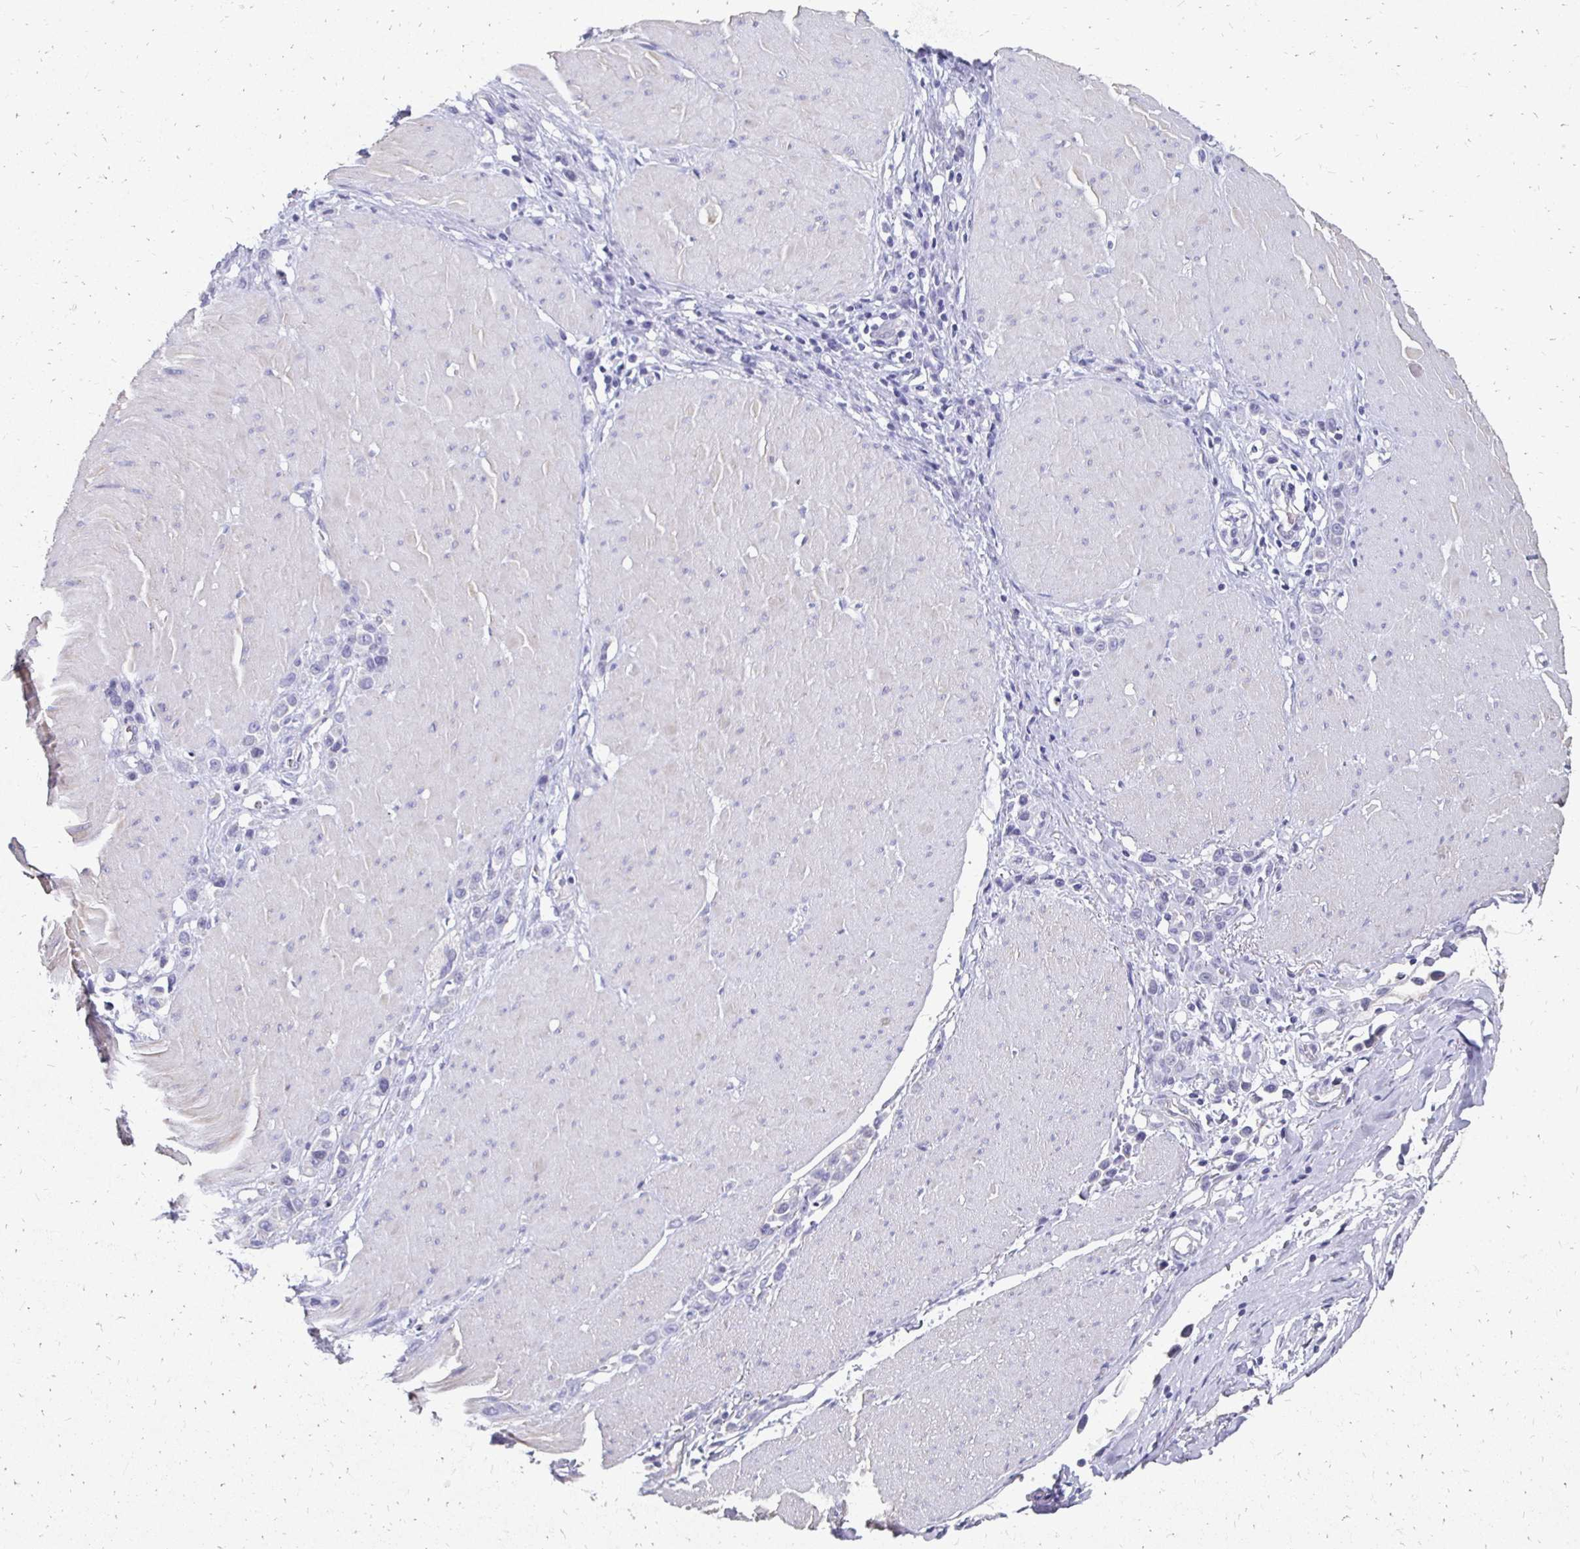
{"staining": {"intensity": "negative", "quantity": "none", "location": "none"}, "tissue": "stomach cancer", "cell_type": "Tumor cells", "image_type": "cancer", "snomed": [{"axis": "morphology", "description": "Adenocarcinoma, NOS"}, {"axis": "topography", "description": "Stomach"}], "caption": "There is no significant expression in tumor cells of adenocarcinoma (stomach). (DAB (3,3'-diaminobenzidine) immunohistochemistry (IHC), high magnification).", "gene": "SYCP3", "patient": {"sex": "male", "age": 47}}